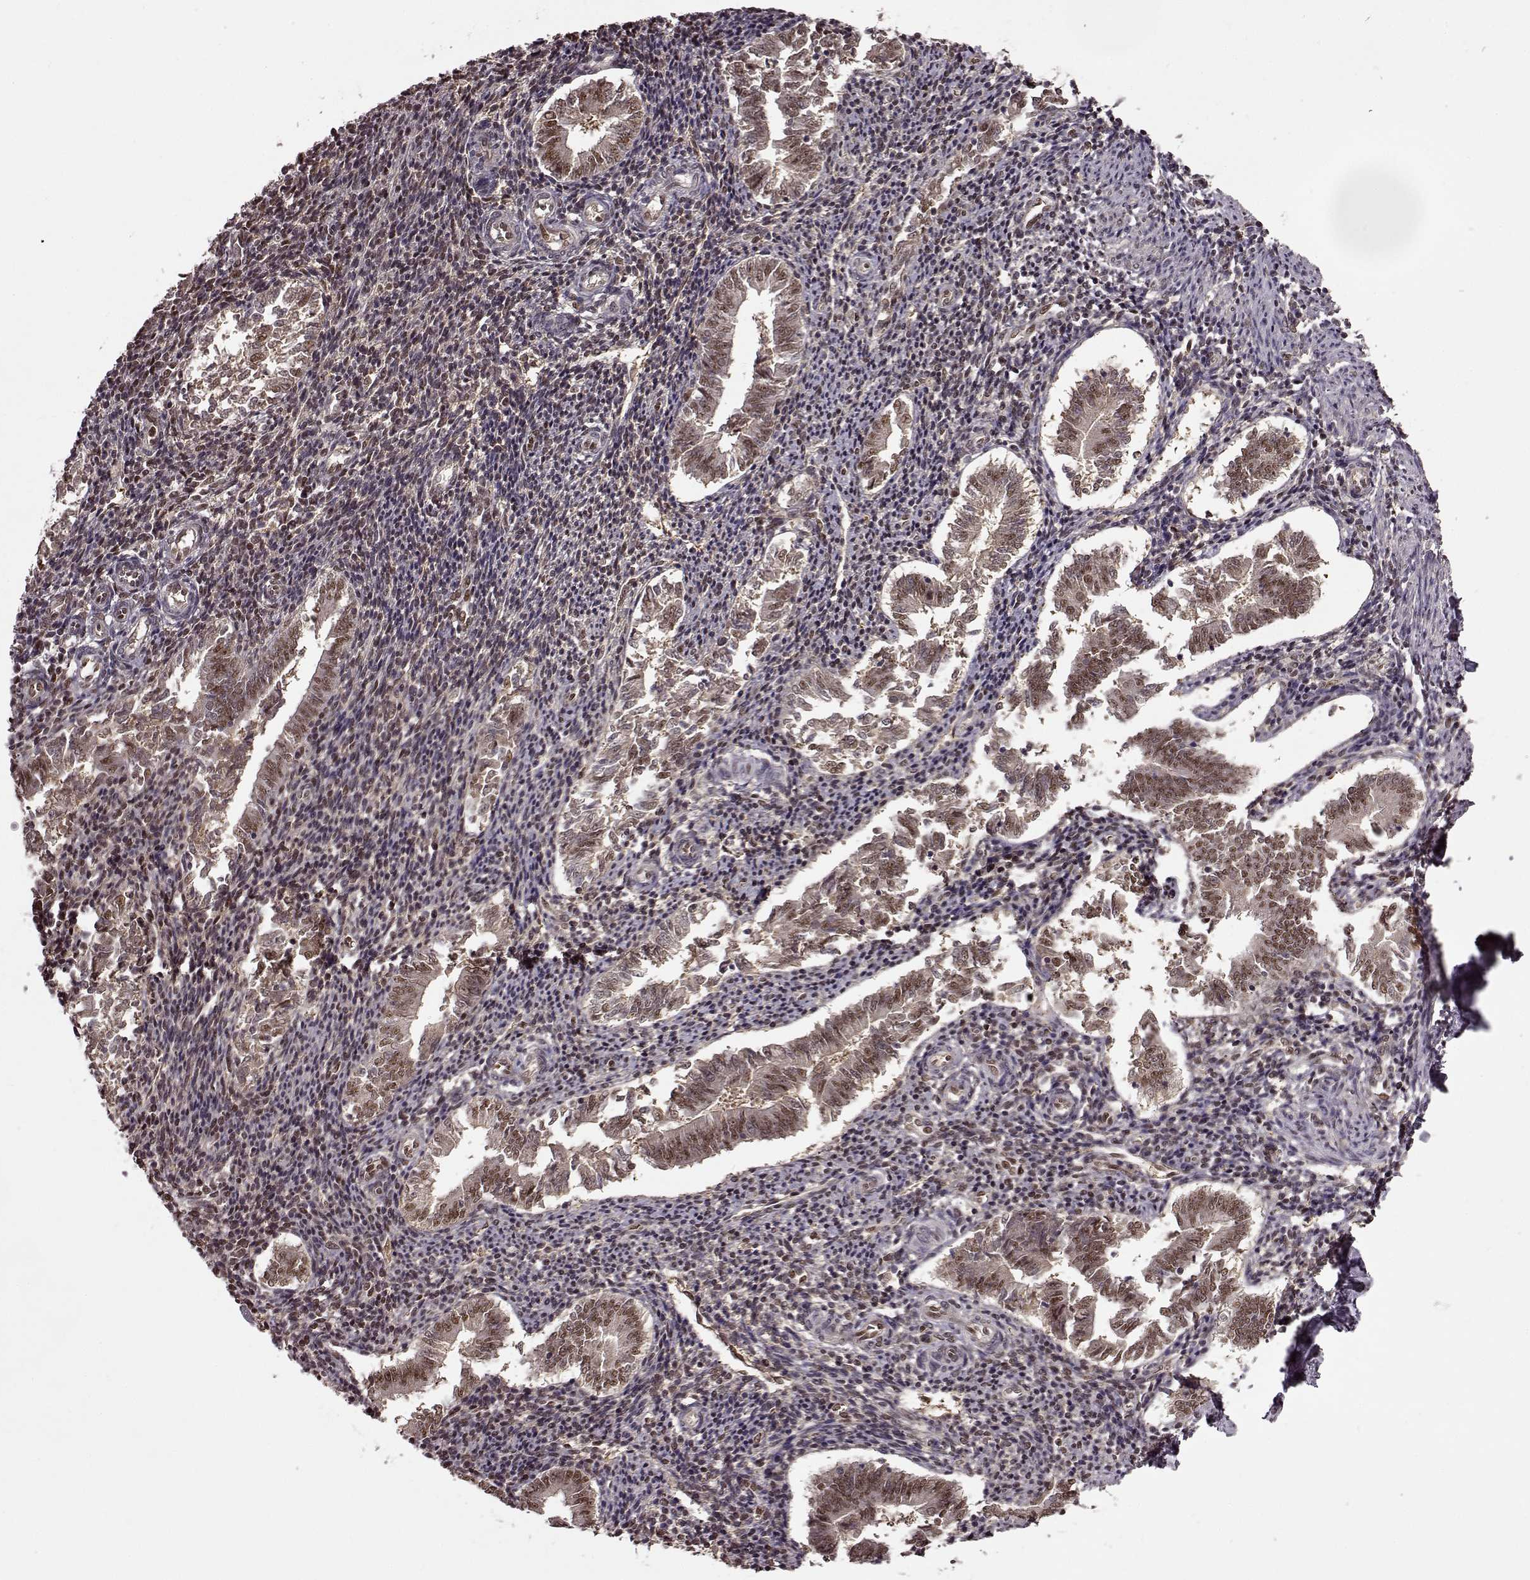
{"staining": {"intensity": "weak", "quantity": "25%-75%", "location": "nuclear"}, "tissue": "endometrium", "cell_type": "Cells in endometrial stroma", "image_type": "normal", "snomed": [{"axis": "morphology", "description": "Normal tissue, NOS"}, {"axis": "topography", "description": "Endometrium"}], "caption": "This micrograph reveals immunohistochemistry (IHC) staining of unremarkable human endometrium, with low weak nuclear staining in approximately 25%-75% of cells in endometrial stroma.", "gene": "FTO", "patient": {"sex": "female", "age": 25}}